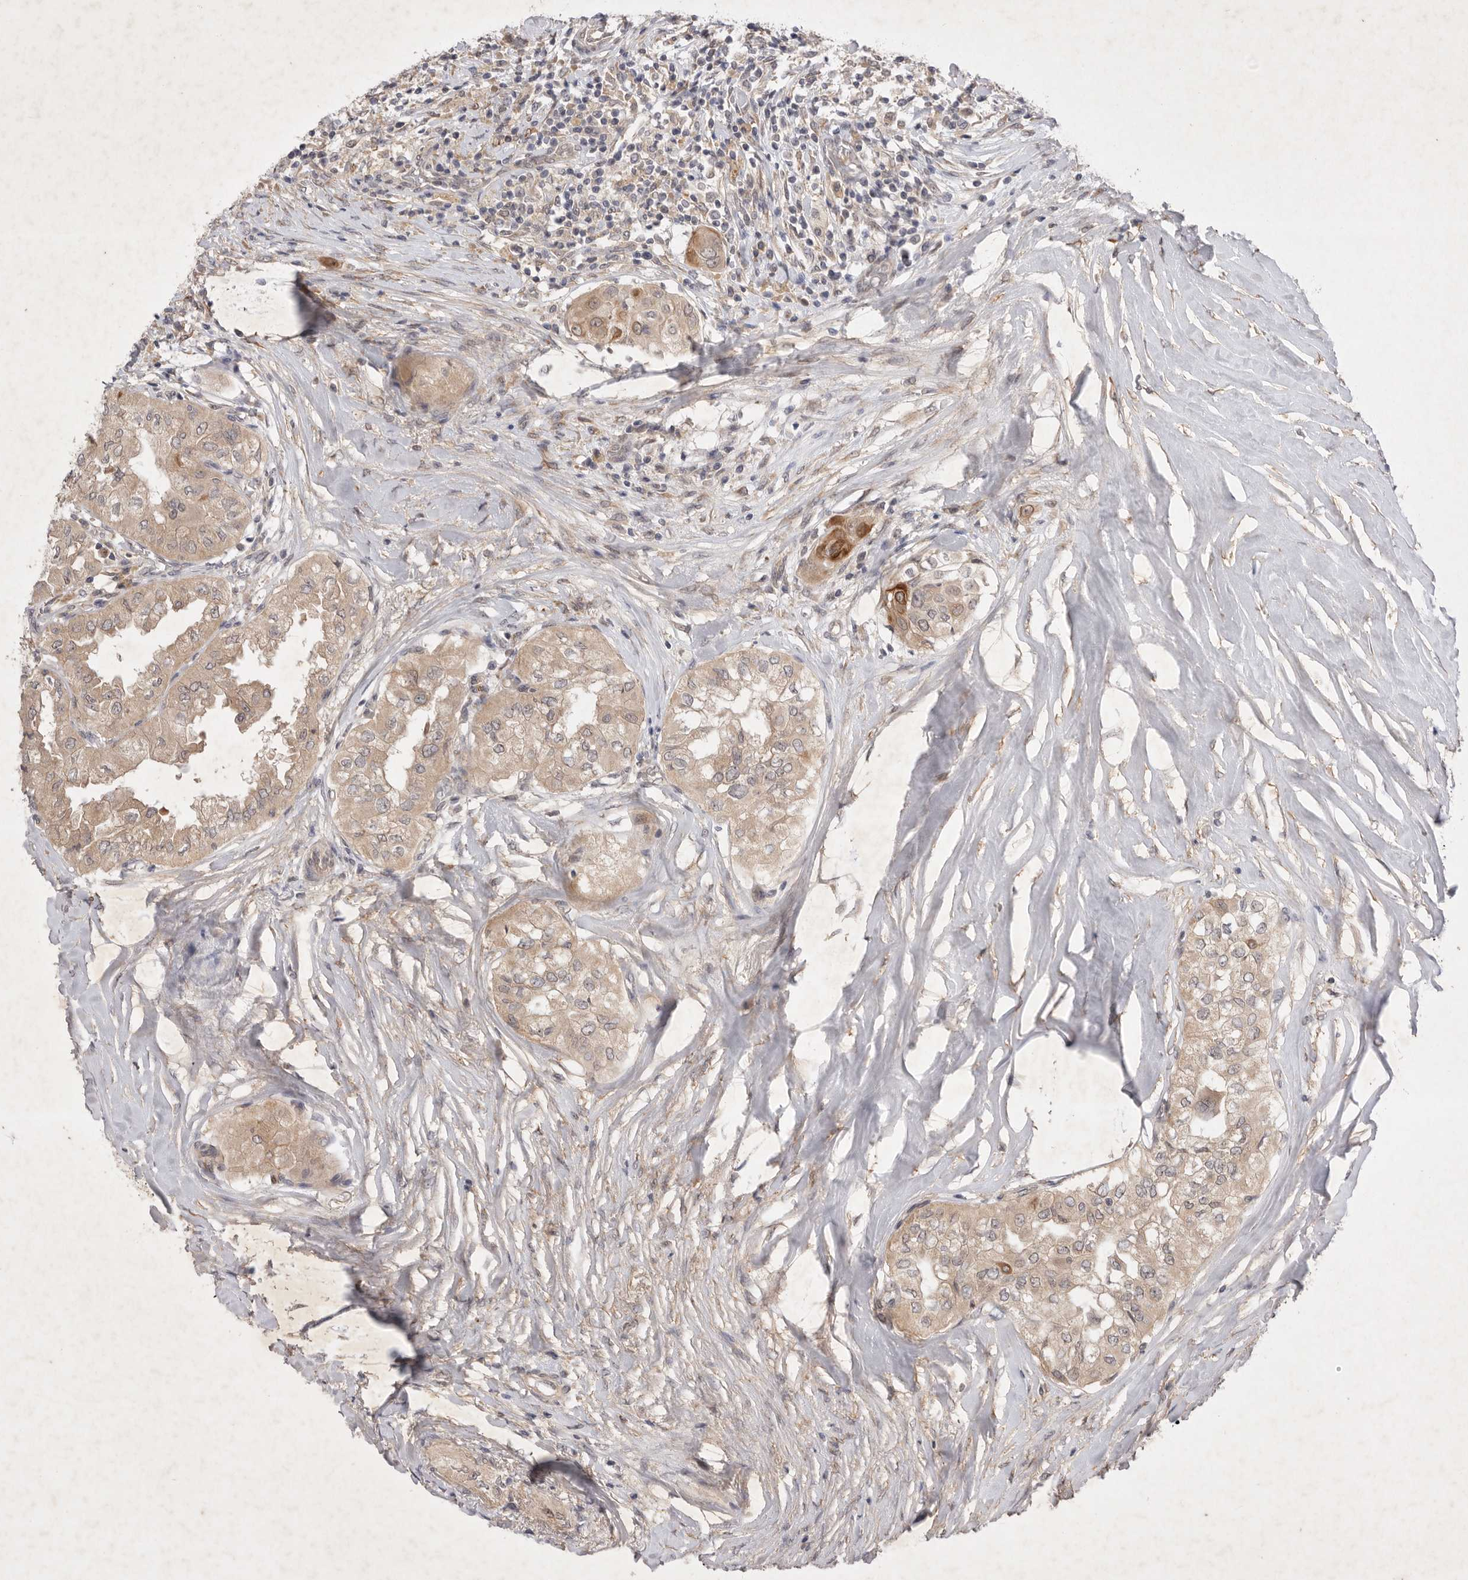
{"staining": {"intensity": "weak", "quantity": ">75%", "location": "cytoplasmic/membranous"}, "tissue": "thyroid cancer", "cell_type": "Tumor cells", "image_type": "cancer", "snomed": [{"axis": "morphology", "description": "Papillary adenocarcinoma, NOS"}, {"axis": "topography", "description": "Thyroid gland"}], "caption": "Immunohistochemical staining of human thyroid cancer shows weak cytoplasmic/membranous protein expression in approximately >75% of tumor cells.", "gene": "PTPDC1", "patient": {"sex": "female", "age": 59}}